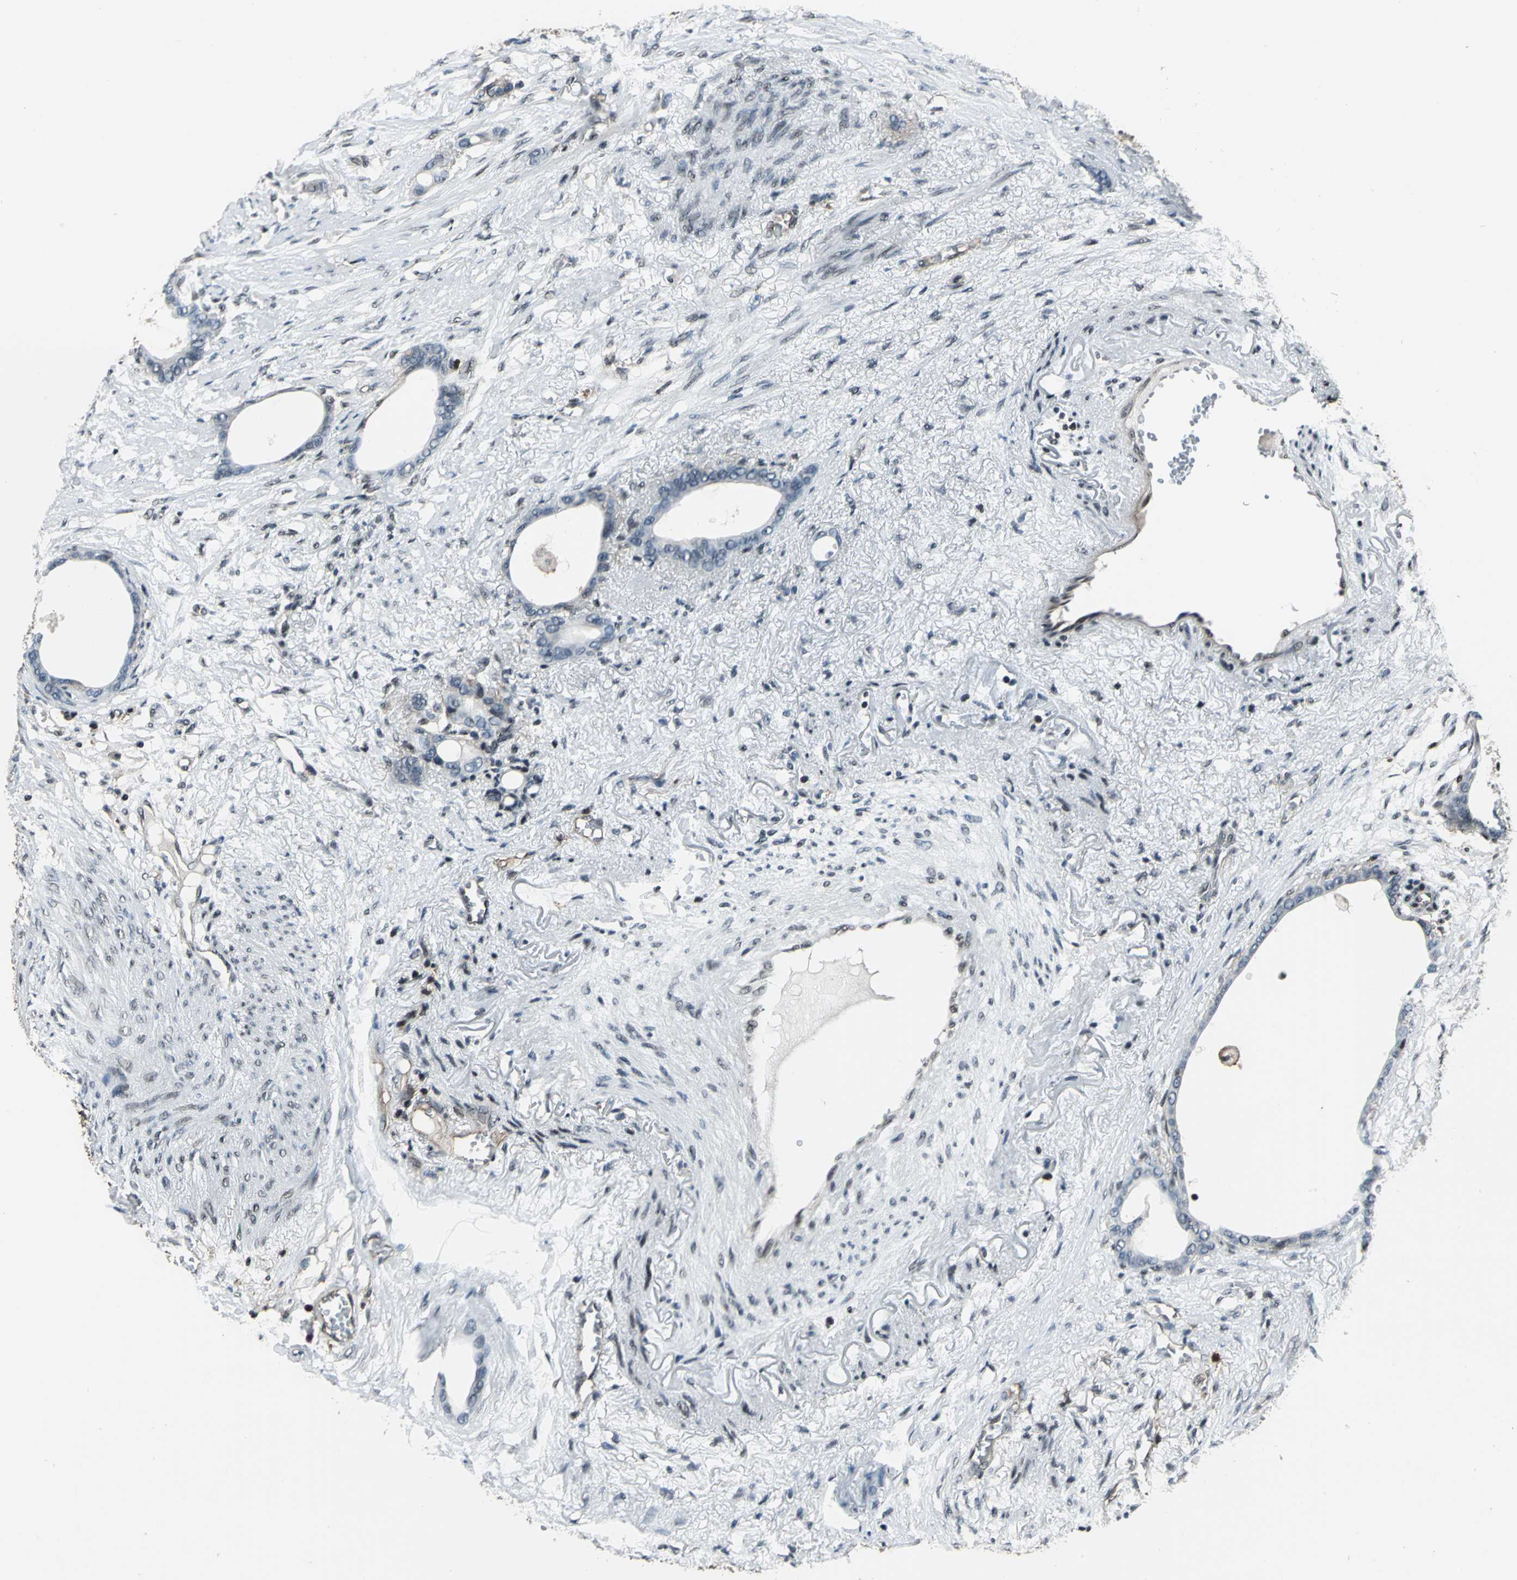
{"staining": {"intensity": "negative", "quantity": "none", "location": "none"}, "tissue": "stomach cancer", "cell_type": "Tumor cells", "image_type": "cancer", "snomed": [{"axis": "morphology", "description": "Adenocarcinoma, NOS"}, {"axis": "topography", "description": "Stomach"}], "caption": "High magnification brightfield microscopy of stomach cancer (adenocarcinoma) stained with DAB (brown) and counterstained with hematoxylin (blue): tumor cells show no significant staining.", "gene": "NR2C2", "patient": {"sex": "female", "age": 75}}